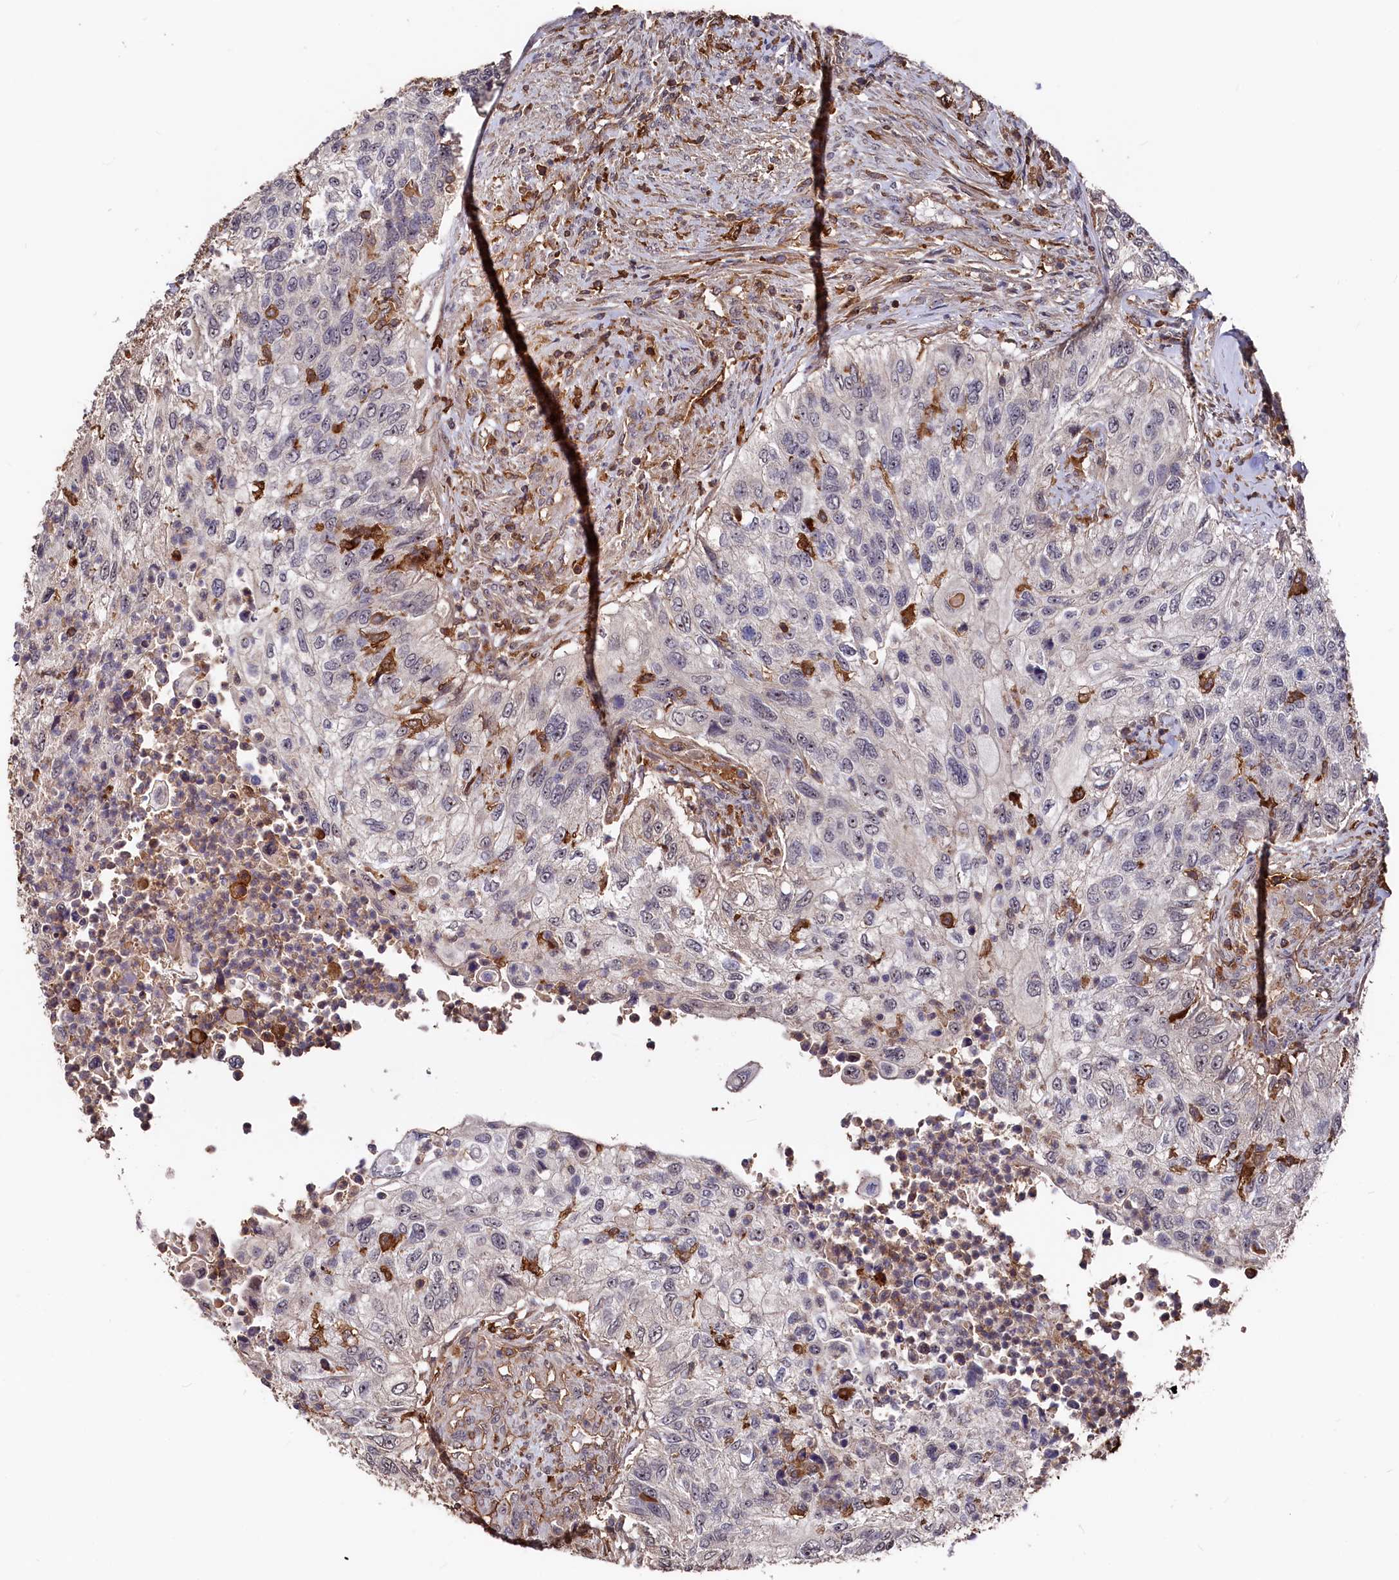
{"staining": {"intensity": "negative", "quantity": "none", "location": "none"}, "tissue": "urothelial cancer", "cell_type": "Tumor cells", "image_type": "cancer", "snomed": [{"axis": "morphology", "description": "Urothelial carcinoma, High grade"}, {"axis": "topography", "description": "Urinary bladder"}], "caption": "A photomicrograph of human urothelial cancer is negative for staining in tumor cells.", "gene": "PLEKHO2", "patient": {"sex": "female", "age": 60}}